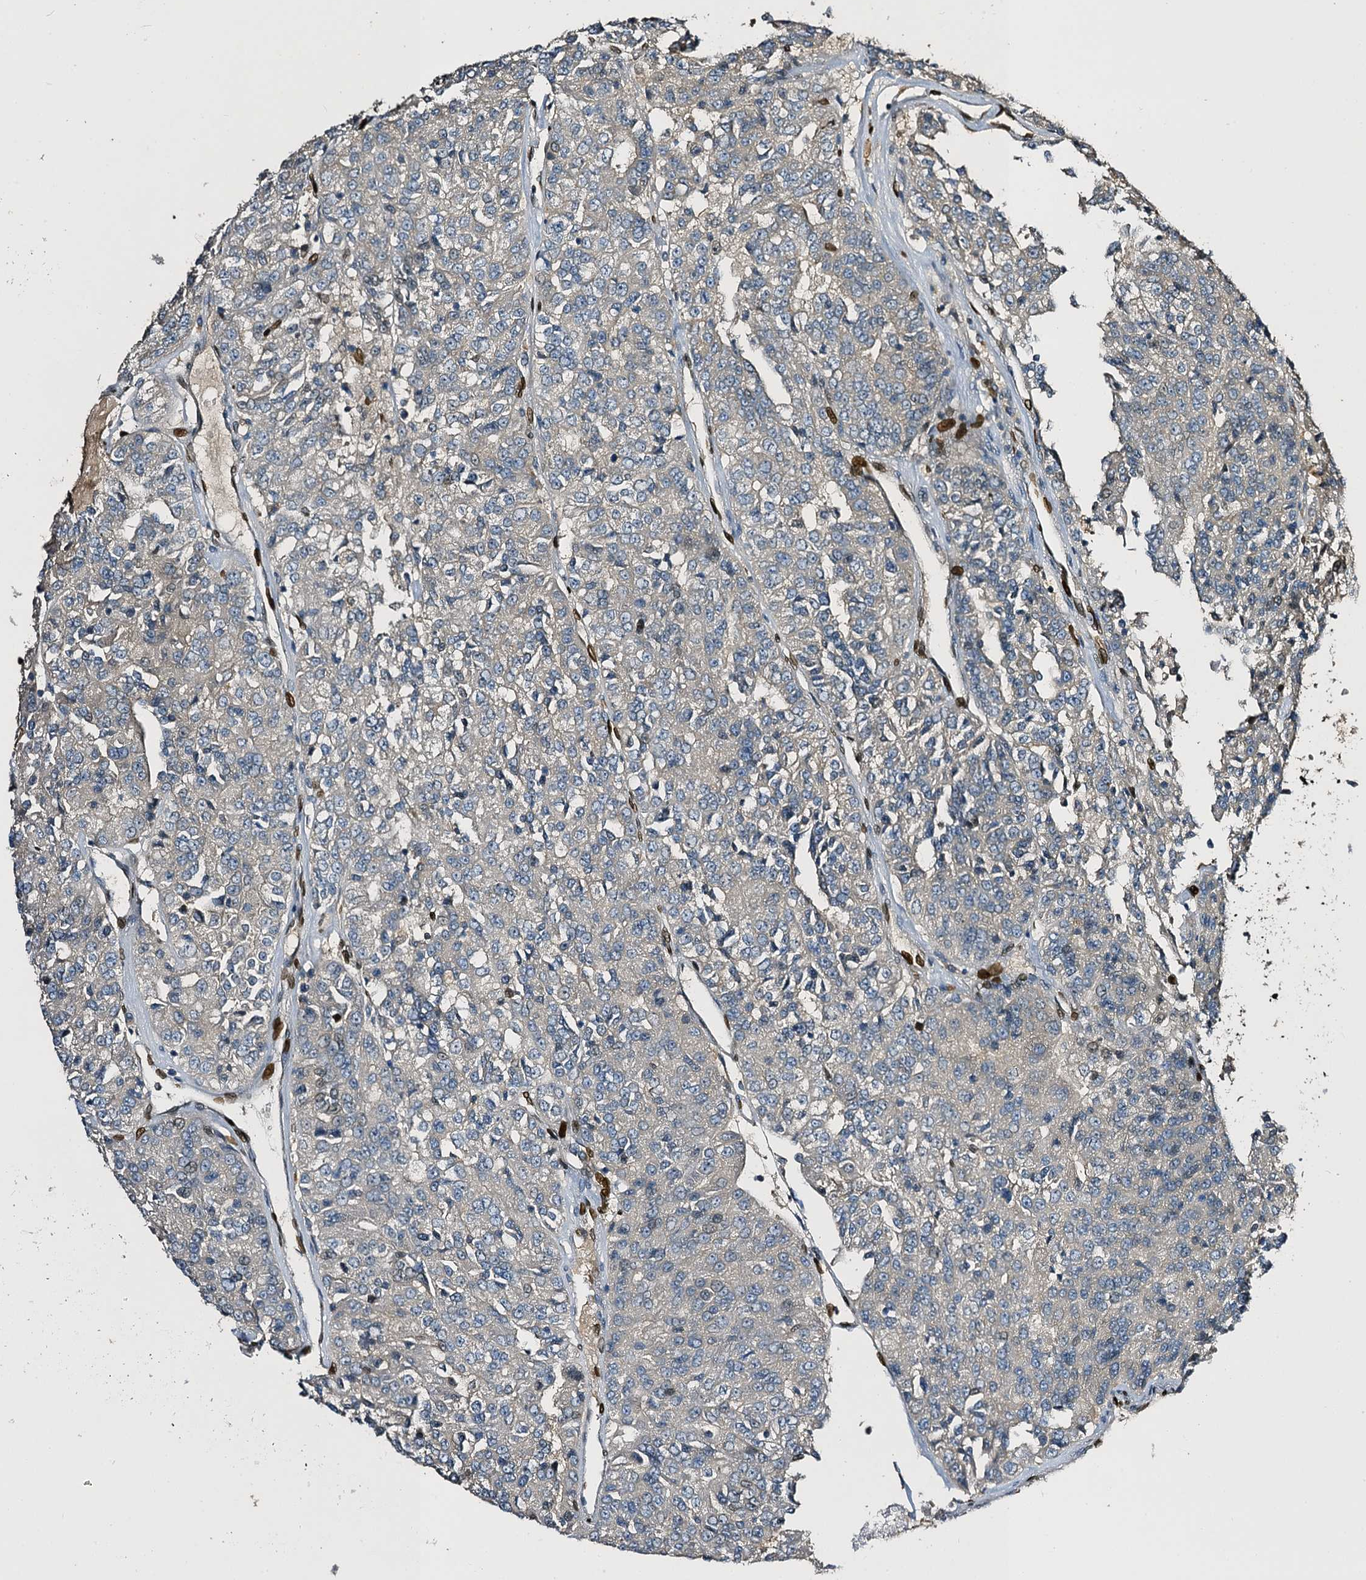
{"staining": {"intensity": "negative", "quantity": "none", "location": "none"}, "tissue": "renal cancer", "cell_type": "Tumor cells", "image_type": "cancer", "snomed": [{"axis": "morphology", "description": "Adenocarcinoma, NOS"}, {"axis": "topography", "description": "Kidney"}], "caption": "Immunohistochemistry of renal cancer displays no staining in tumor cells.", "gene": "SLC11A2", "patient": {"sex": "female", "age": 63}}